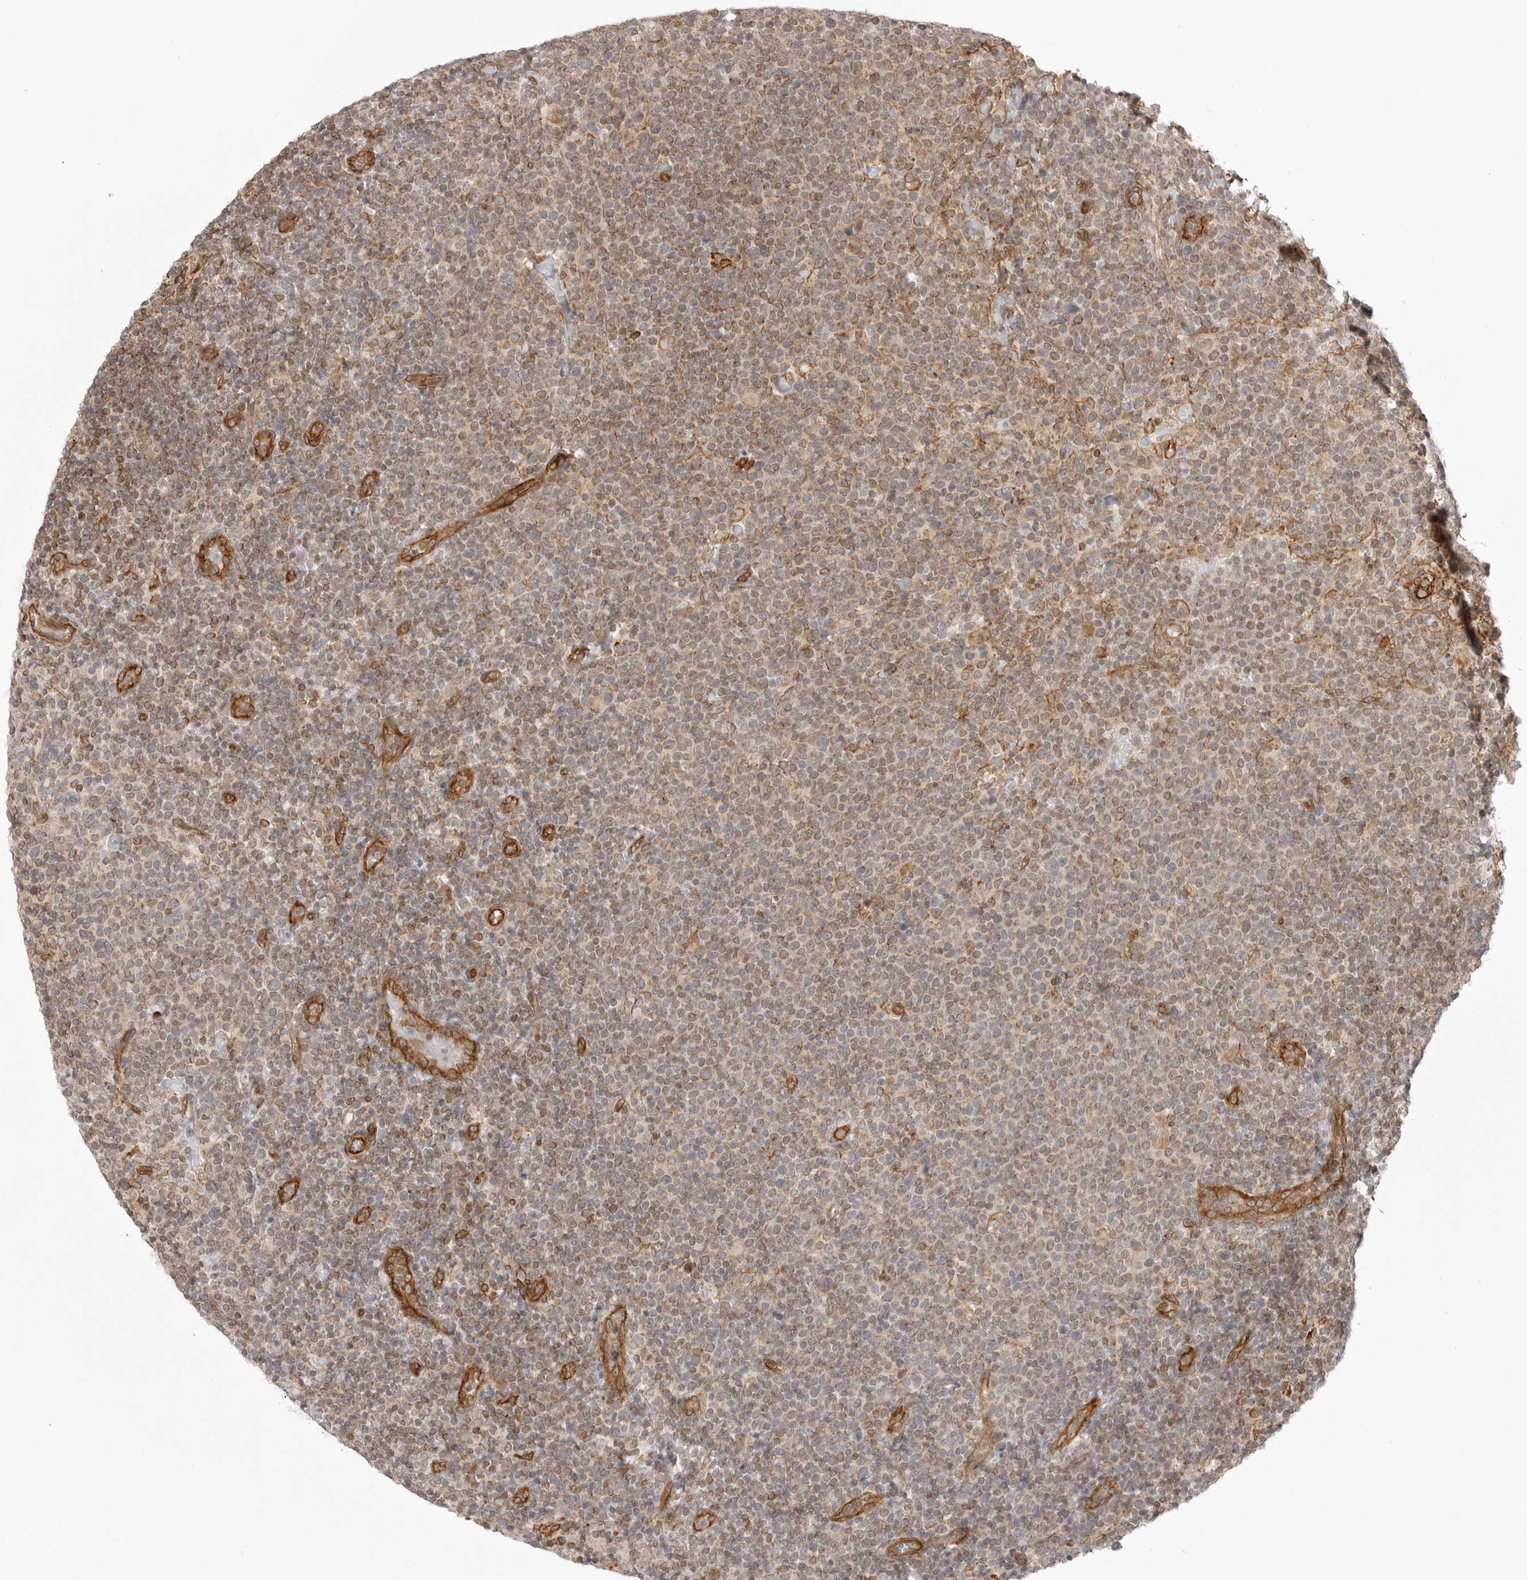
{"staining": {"intensity": "weak", "quantity": "25%-75%", "location": "cytoplasmic/membranous"}, "tissue": "lymphoma", "cell_type": "Tumor cells", "image_type": "cancer", "snomed": [{"axis": "morphology", "description": "Malignant lymphoma, non-Hodgkin's type, High grade"}, {"axis": "topography", "description": "Lymph node"}], "caption": "This is a photomicrograph of immunohistochemistry staining of high-grade malignant lymphoma, non-Hodgkin's type, which shows weak expression in the cytoplasmic/membranous of tumor cells.", "gene": "ATOH7", "patient": {"sex": "male", "age": 61}}